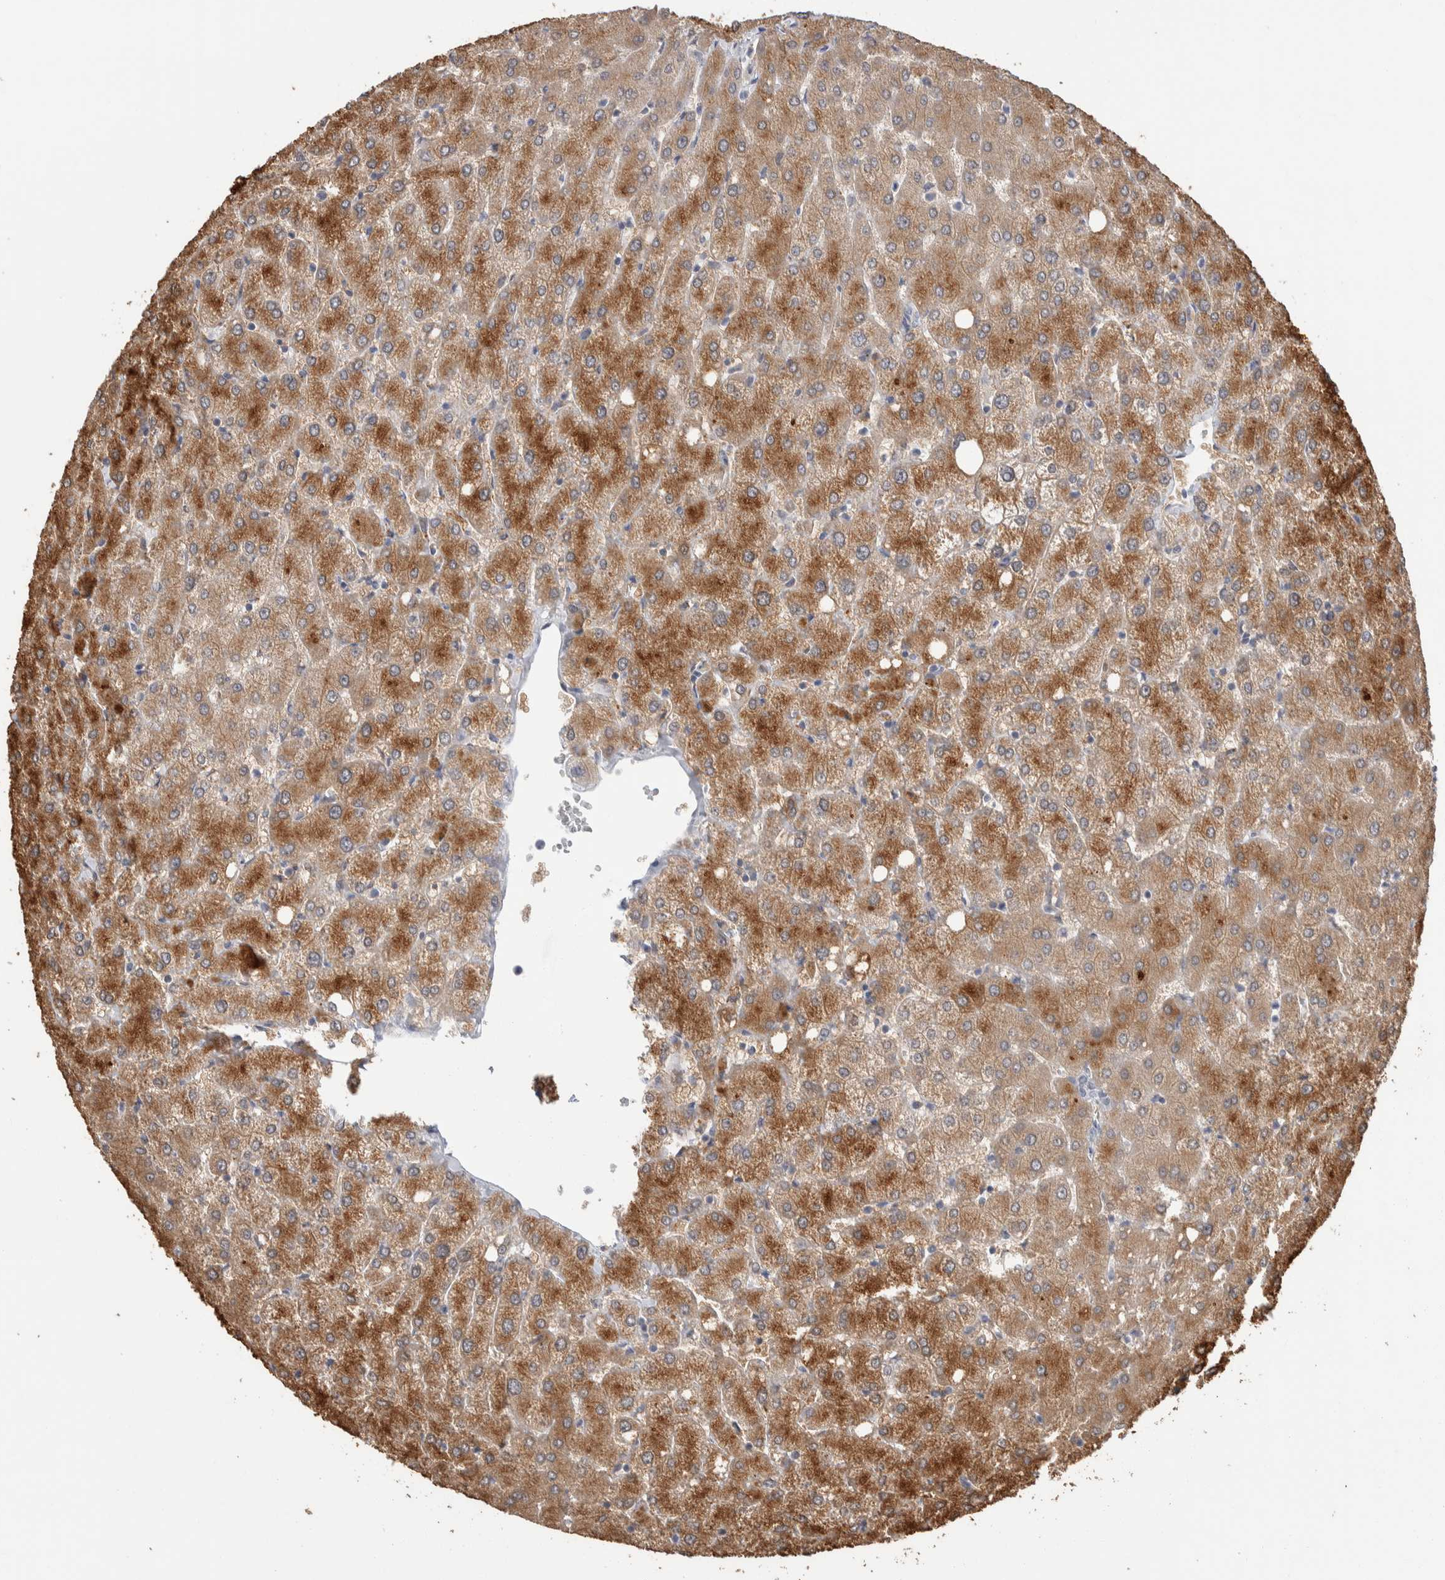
{"staining": {"intensity": "weak", "quantity": "<25%", "location": "cytoplasmic/membranous"}, "tissue": "liver", "cell_type": "Cholangiocytes", "image_type": "normal", "snomed": [{"axis": "morphology", "description": "Normal tissue, NOS"}, {"axis": "topography", "description": "Liver"}], "caption": "Cholangiocytes show no significant expression in unremarkable liver. (DAB immunohistochemistry (IHC), high magnification).", "gene": "SHPK", "patient": {"sex": "female", "age": 54}}